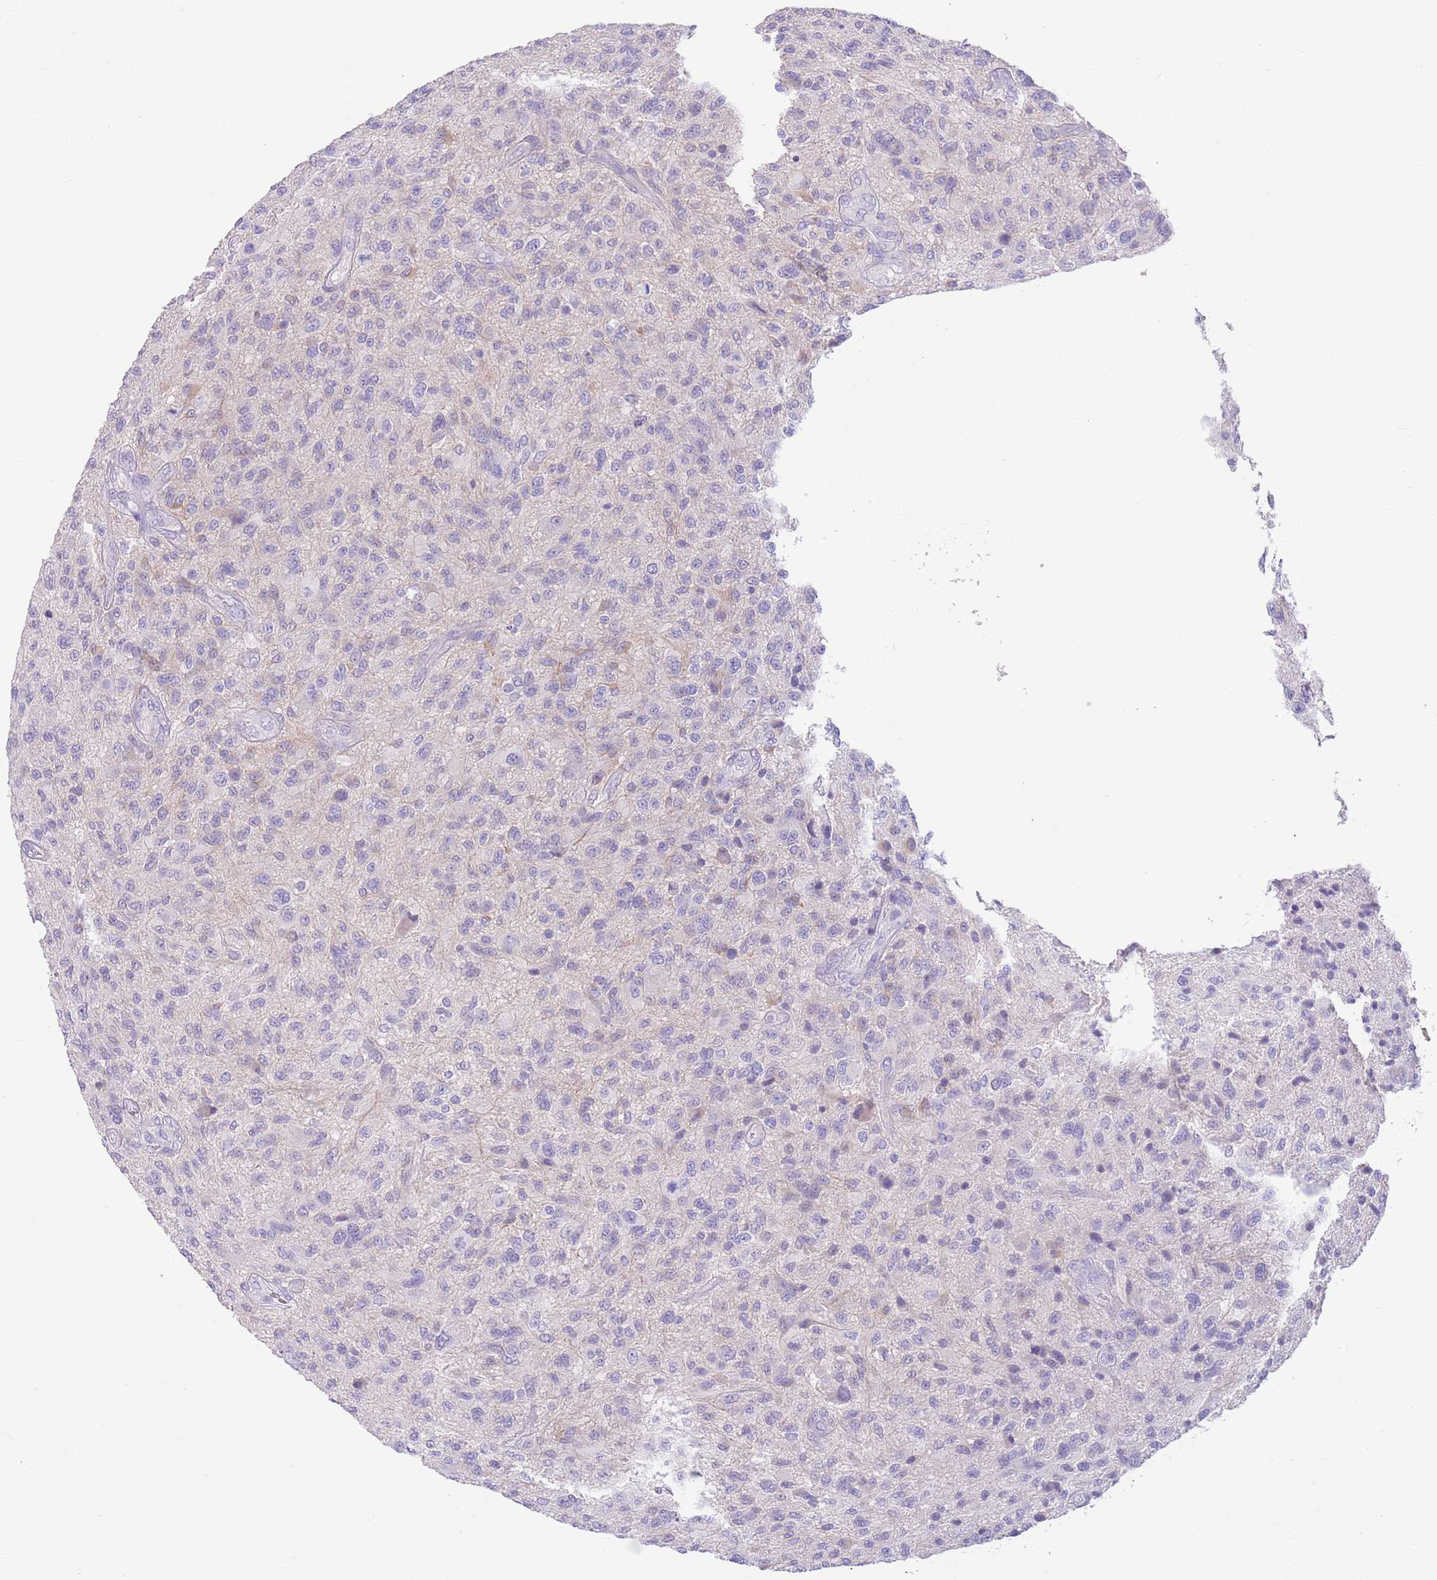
{"staining": {"intensity": "negative", "quantity": "none", "location": "none"}, "tissue": "glioma", "cell_type": "Tumor cells", "image_type": "cancer", "snomed": [{"axis": "morphology", "description": "Glioma, malignant, High grade"}, {"axis": "topography", "description": "Brain"}], "caption": "Immunohistochemistry of glioma displays no expression in tumor cells.", "gene": "IGFL4", "patient": {"sex": "male", "age": 47}}